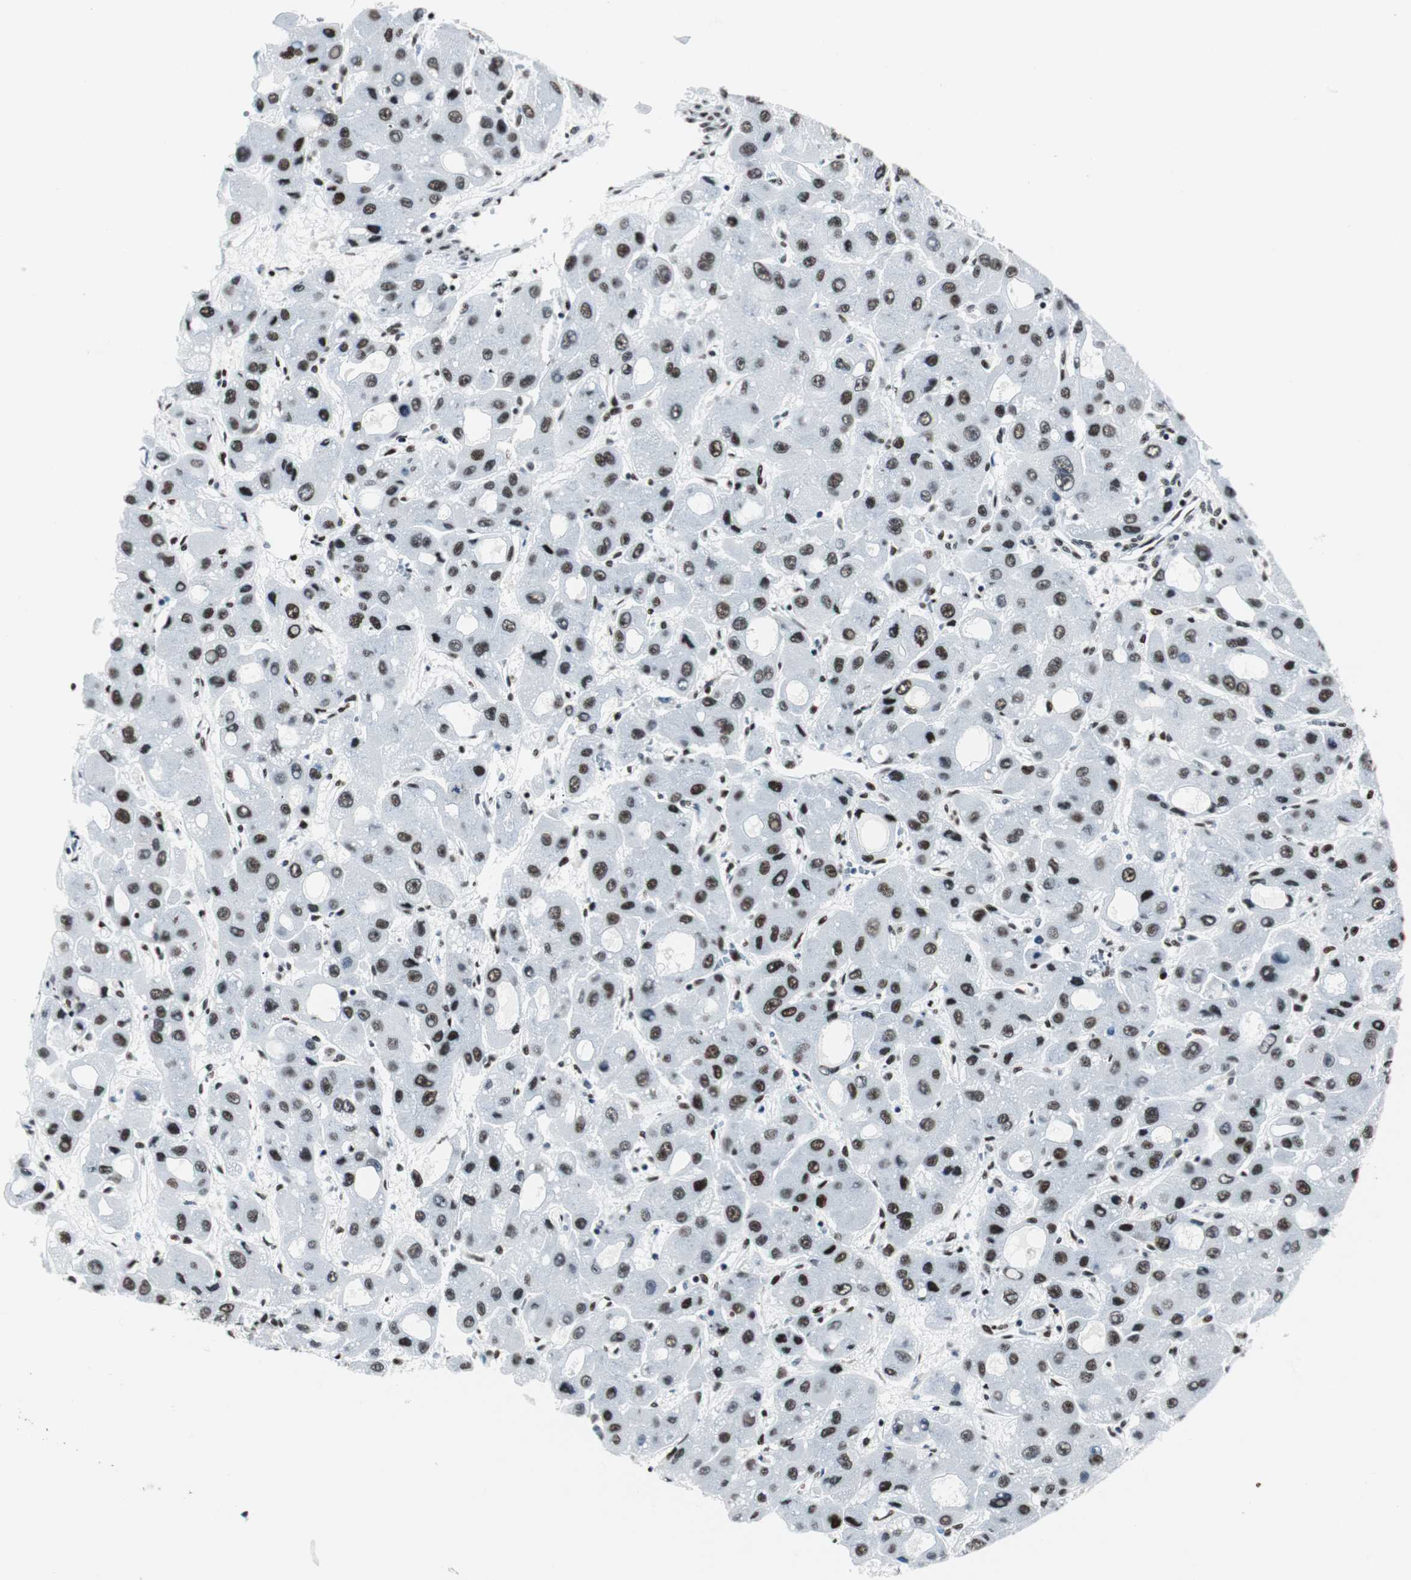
{"staining": {"intensity": "strong", "quantity": ">75%", "location": "nuclear"}, "tissue": "liver cancer", "cell_type": "Tumor cells", "image_type": "cancer", "snomed": [{"axis": "morphology", "description": "Carcinoma, Hepatocellular, NOS"}, {"axis": "topography", "description": "Liver"}], "caption": "Protein positivity by immunohistochemistry demonstrates strong nuclear expression in about >75% of tumor cells in liver hepatocellular carcinoma.", "gene": "NCL", "patient": {"sex": "male", "age": 55}}